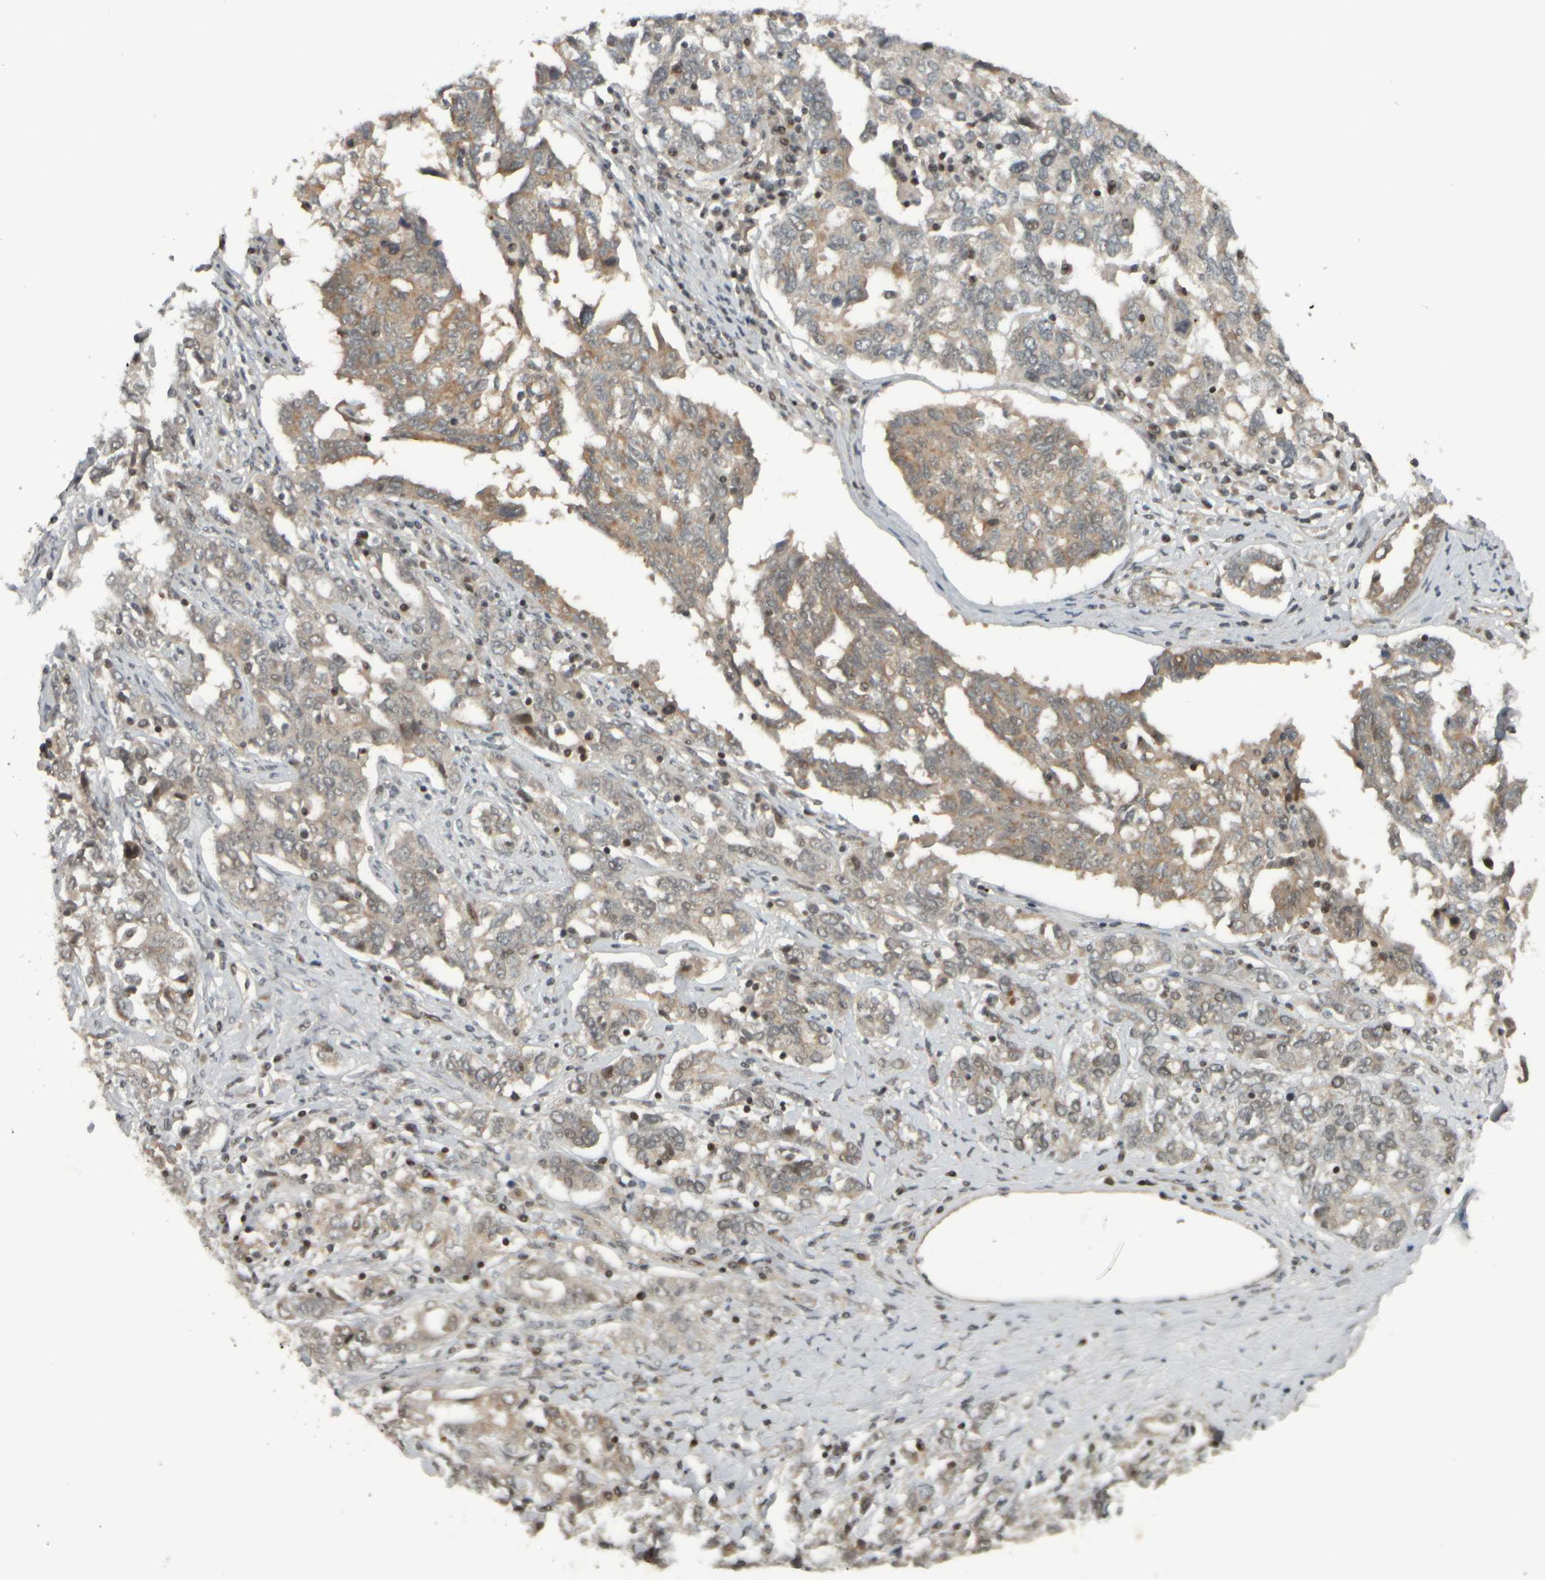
{"staining": {"intensity": "weak", "quantity": "25%-75%", "location": "cytoplasmic/membranous"}, "tissue": "ovarian cancer", "cell_type": "Tumor cells", "image_type": "cancer", "snomed": [{"axis": "morphology", "description": "Carcinoma, endometroid"}, {"axis": "topography", "description": "Ovary"}], "caption": "Immunohistochemical staining of human ovarian endometroid carcinoma reveals weak cytoplasmic/membranous protein expression in approximately 25%-75% of tumor cells.", "gene": "NAPG", "patient": {"sex": "female", "age": 62}}